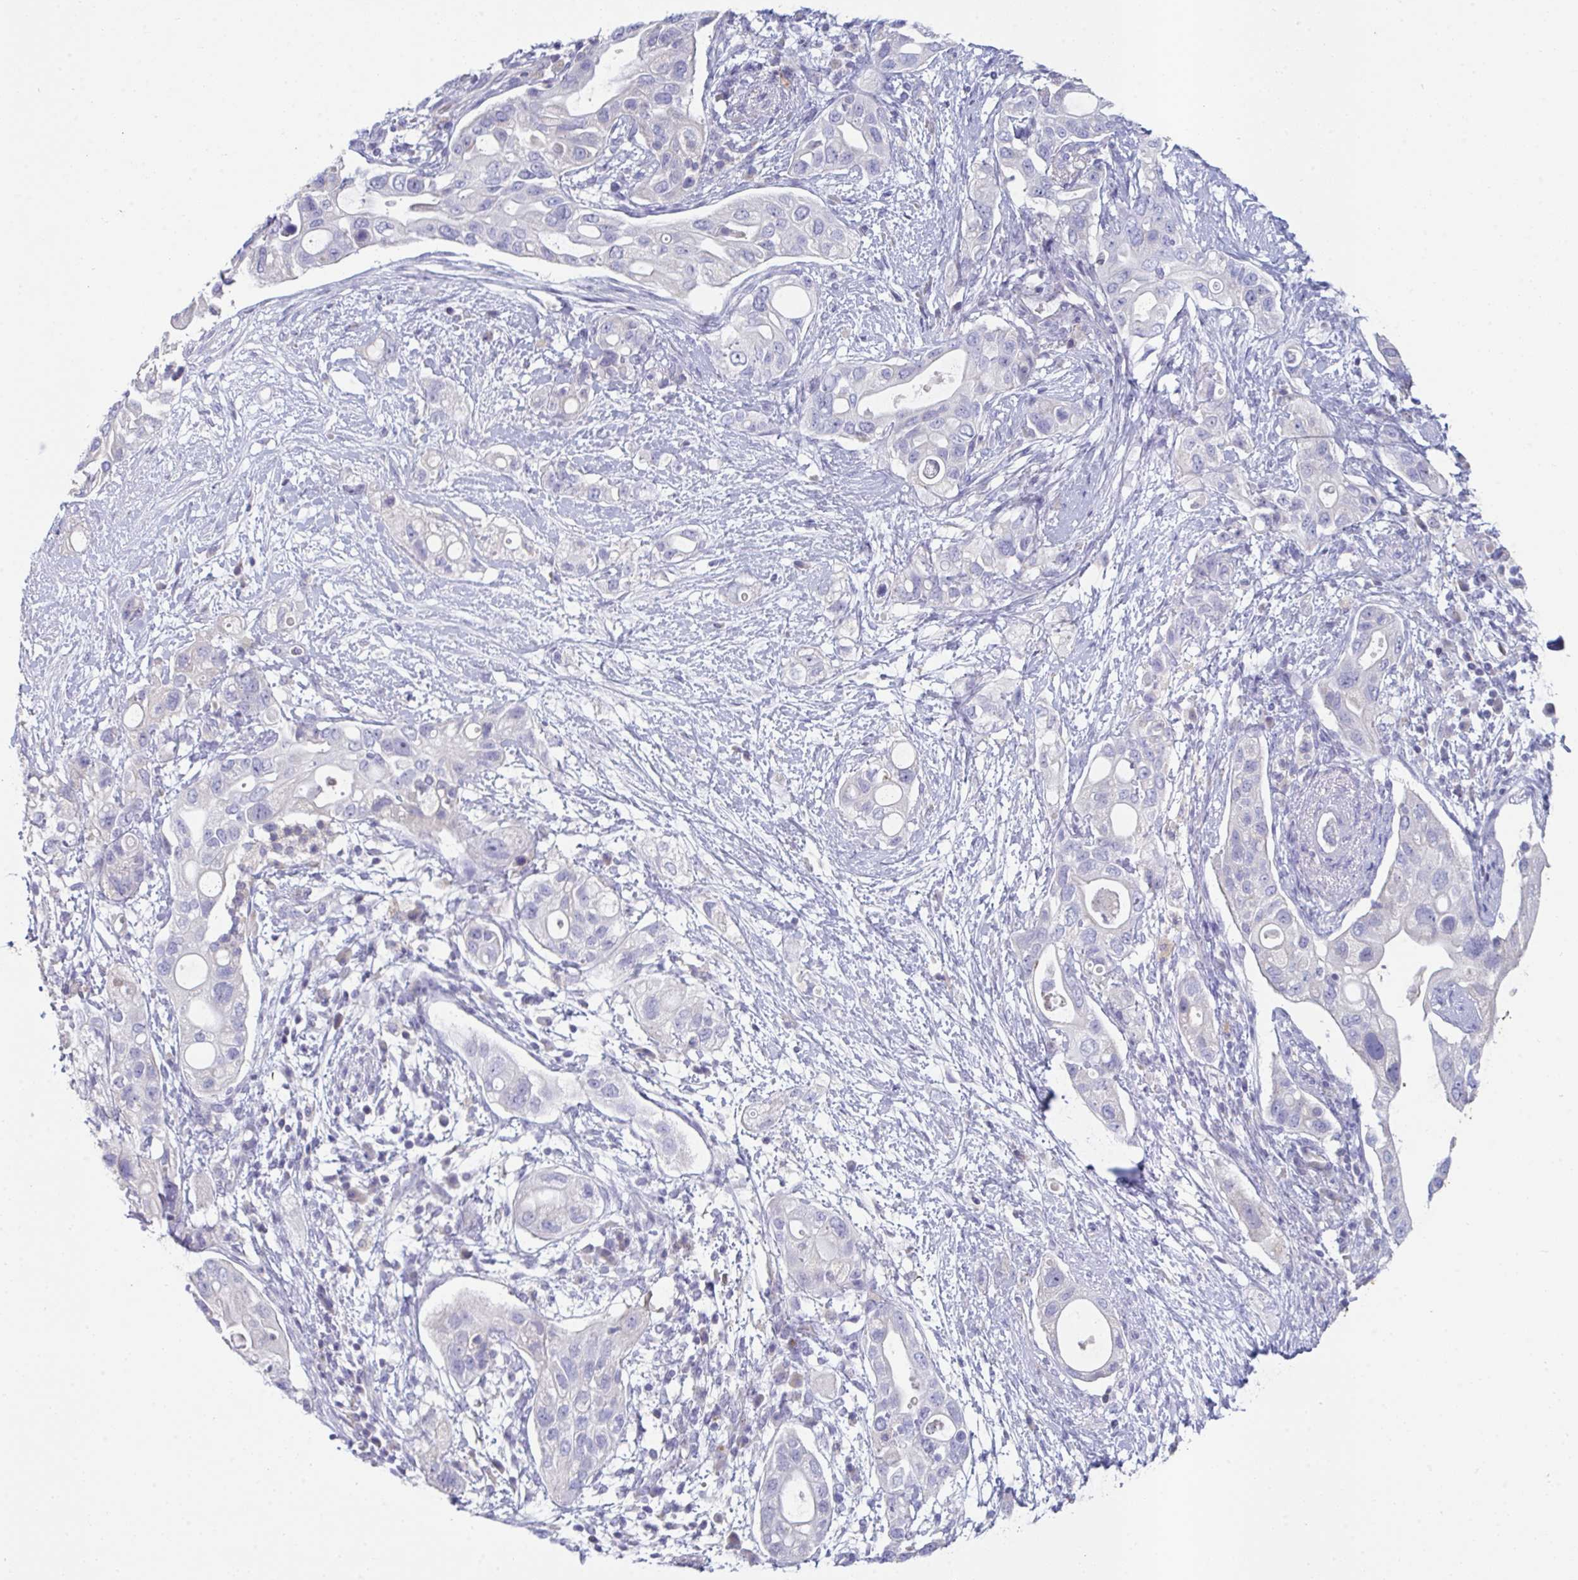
{"staining": {"intensity": "negative", "quantity": "none", "location": "none"}, "tissue": "pancreatic cancer", "cell_type": "Tumor cells", "image_type": "cancer", "snomed": [{"axis": "morphology", "description": "Adenocarcinoma, NOS"}, {"axis": "topography", "description": "Pancreas"}], "caption": "An immunohistochemistry (IHC) histopathology image of pancreatic cancer is shown. There is no staining in tumor cells of pancreatic cancer. The staining is performed using DAB brown chromogen with nuclei counter-stained in using hematoxylin.", "gene": "HGFAC", "patient": {"sex": "female", "age": 72}}